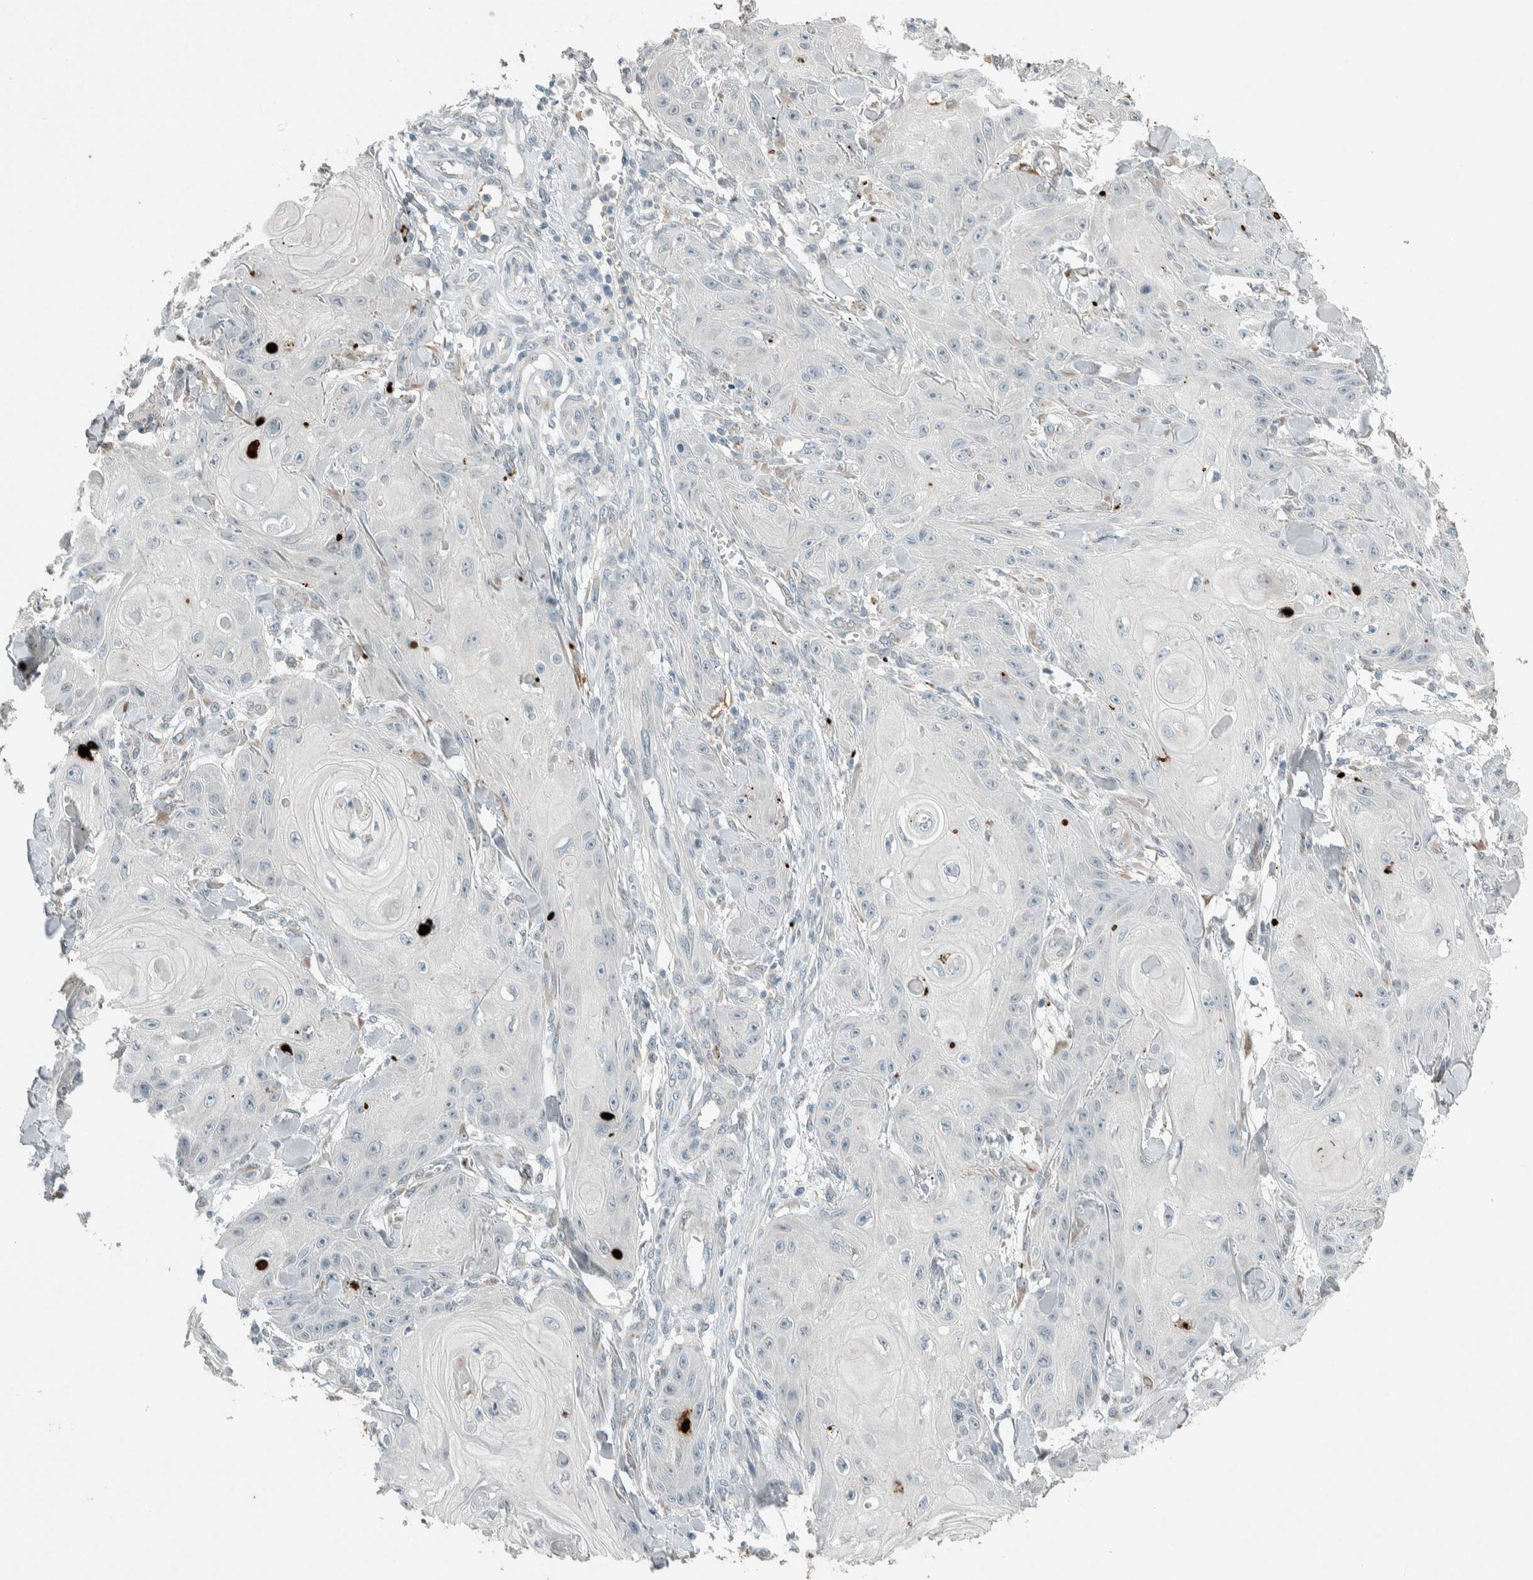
{"staining": {"intensity": "negative", "quantity": "none", "location": "none"}, "tissue": "skin cancer", "cell_type": "Tumor cells", "image_type": "cancer", "snomed": [{"axis": "morphology", "description": "Squamous cell carcinoma, NOS"}, {"axis": "topography", "description": "Skin"}], "caption": "Tumor cells are negative for brown protein staining in skin squamous cell carcinoma. Brightfield microscopy of immunohistochemistry (IHC) stained with DAB (3,3'-diaminobenzidine) (brown) and hematoxylin (blue), captured at high magnification.", "gene": "CERCAM", "patient": {"sex": "male", "age": 74}}